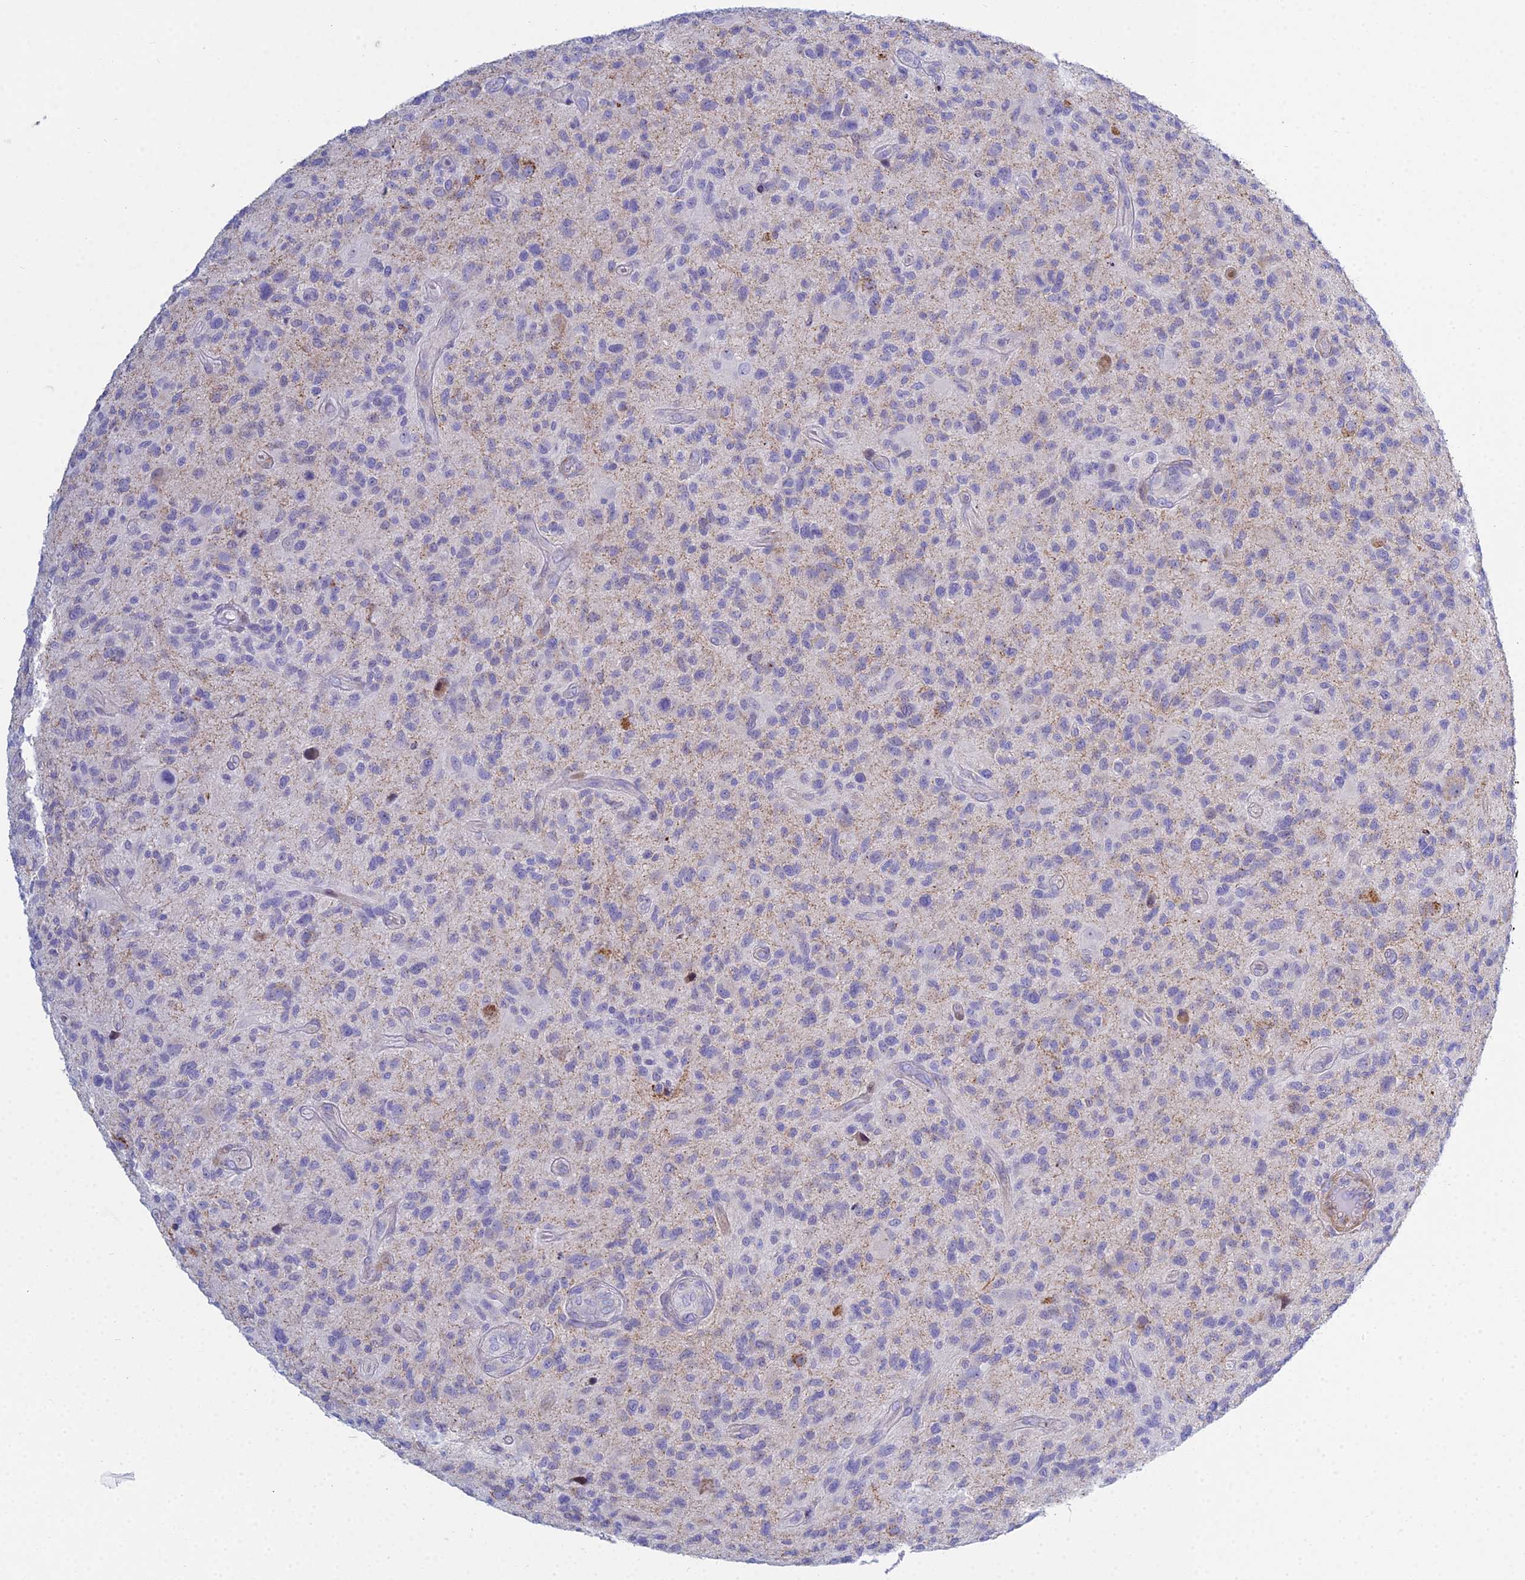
{"staining": {"intensity": "negative", "quantity": "none", "location": "none"}, "tissue": "glioma", "cell_type": "Tumor cells", "image_type": "cancer", "snomed": [{"axis": "morphology", "description": "Glioma, malignant, High grade"}, {"axis": "topography", "description": "Brain"}], "caption": "Tumor cells show no significant staining in high-grade glioma (malignant).", "gene": "PRR13", "patient": {"sex": "male", "age": 47}}